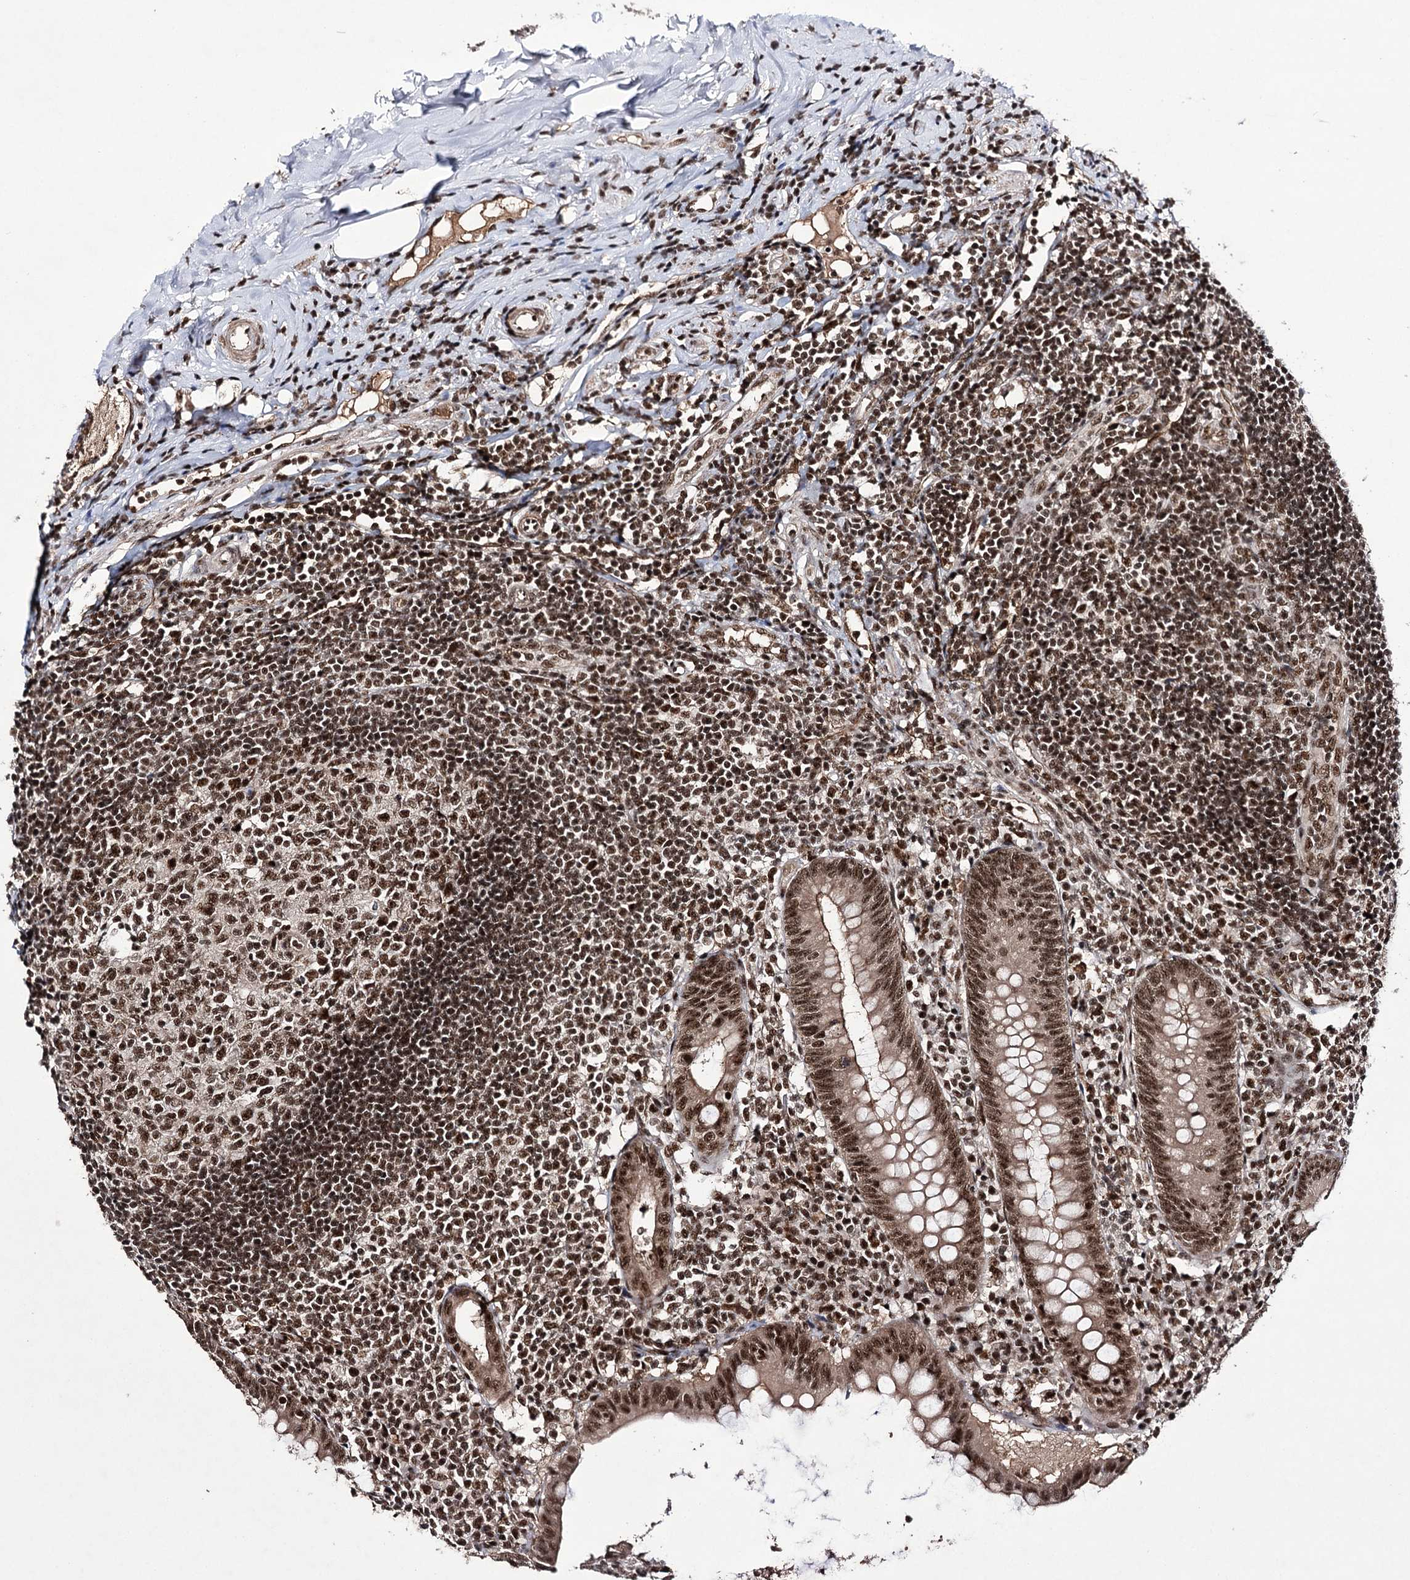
{"staining": {"intensity": "strong", "quantity": ">75%", "location": "nuclear"}, "tissue": "appendix", "cell_type": "Glandular cells", "image_type": "normal", "snomed": [{"axis": "morphology", "description": "Normal tissue, NOS"}, {"axis": "topography", "description": "Appendix"}], "caption": "Glandular cells reveal strong nuclear positivity in about >75% of cells in normal appendix.", "gene": "PRPF40A", "patient": {"sex": "female", "age": 54}}